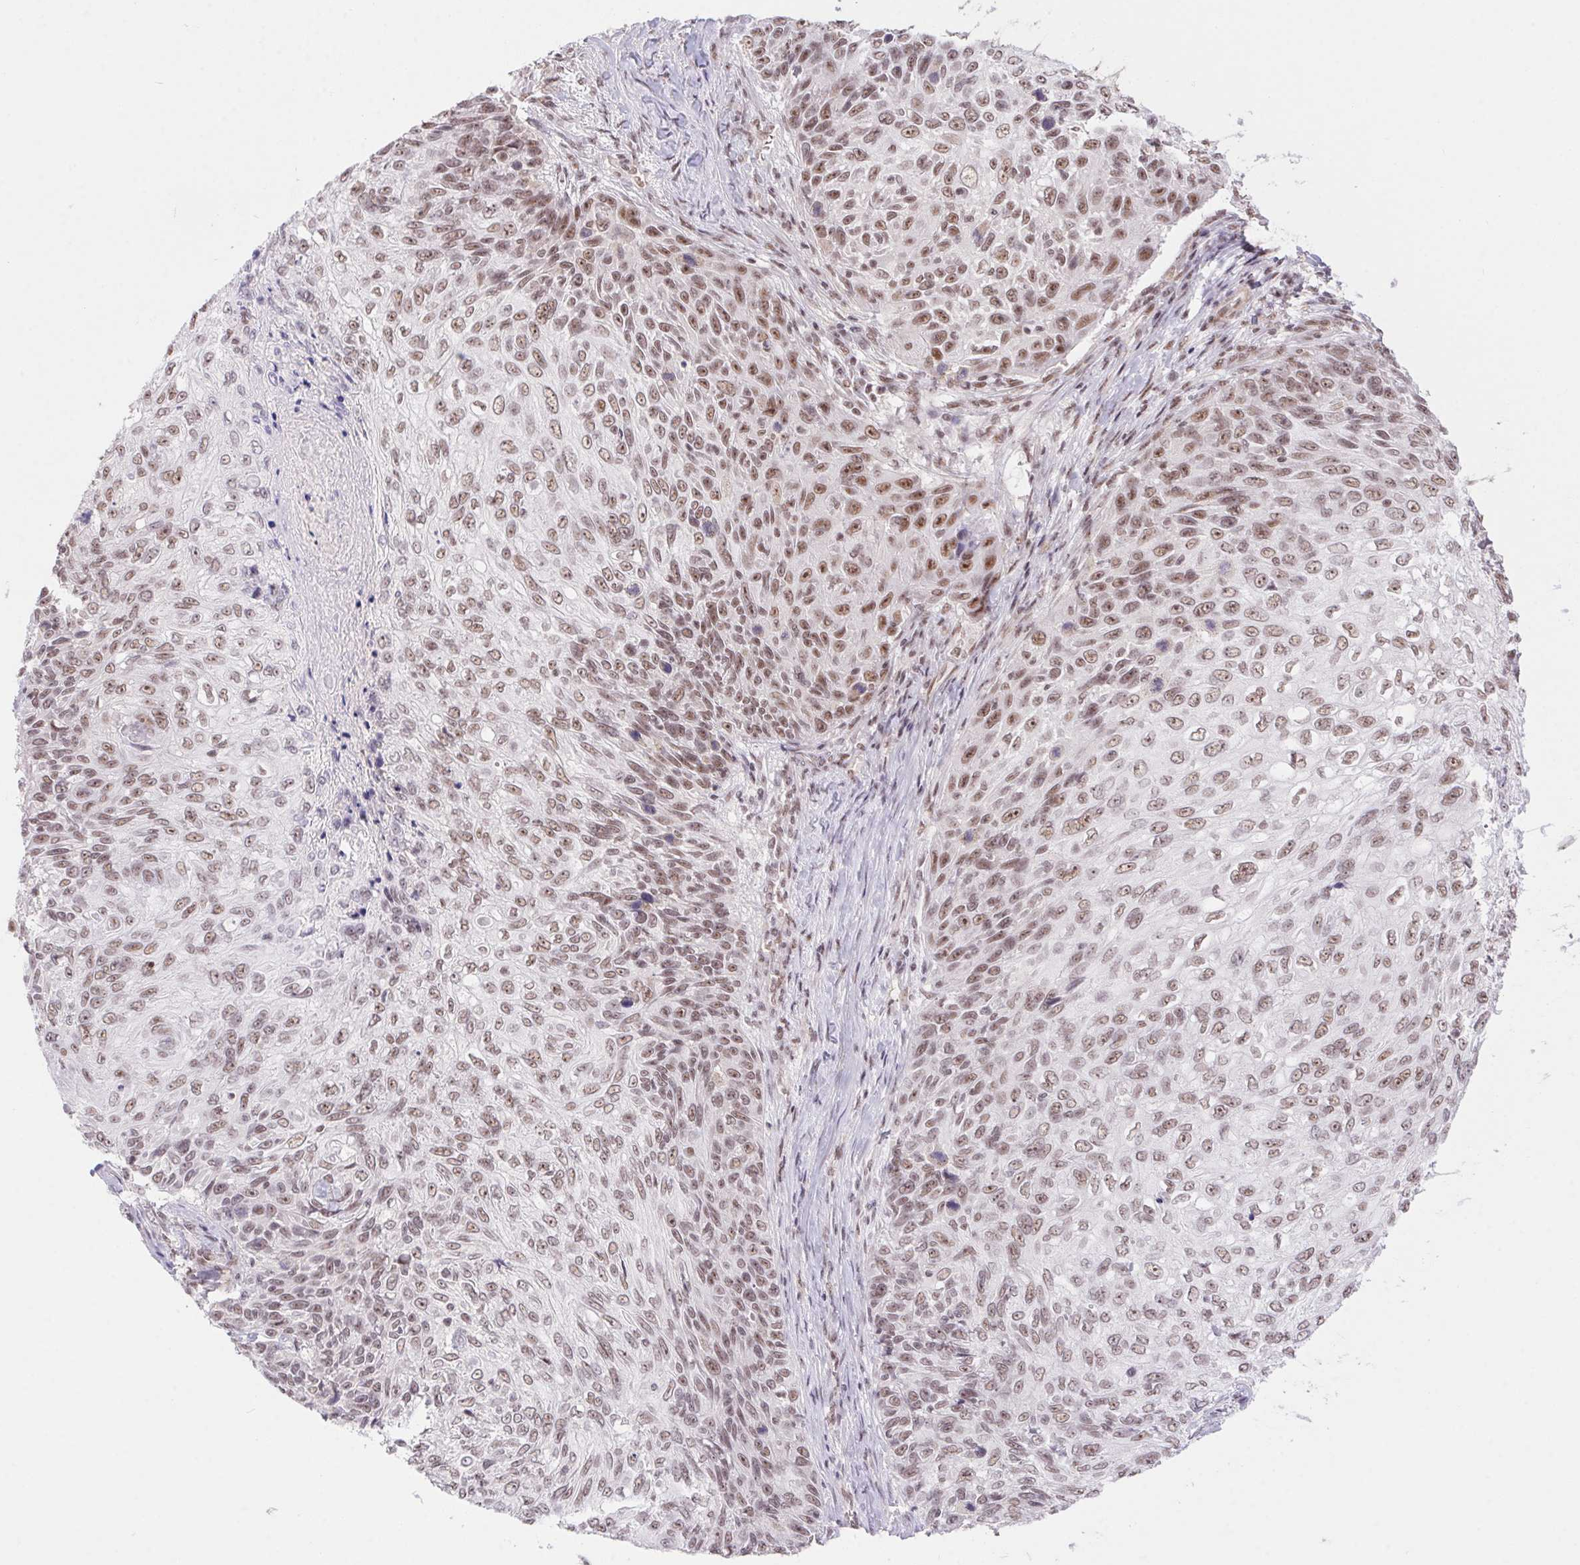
{"staining": {"intensity": "moderate", "quantity": ">75%", "location": "nuclear"}, "tissue": "skin cancer", "cell_type": "Tumor cells", "image_type": "cancer", "snomed": [{"axis": "morphology", "description": "Squamous cell carcinoma, NOS"}, {"axis": "topography", "description": "Skin"}], "caption": "Protein staining demonstrates moderate nuclear positivity in approximately >75% of tumor cells in skin squamous cell carcinoma.", "gene": "DDX17", "patient": {"sex": "male", "age": 92}}